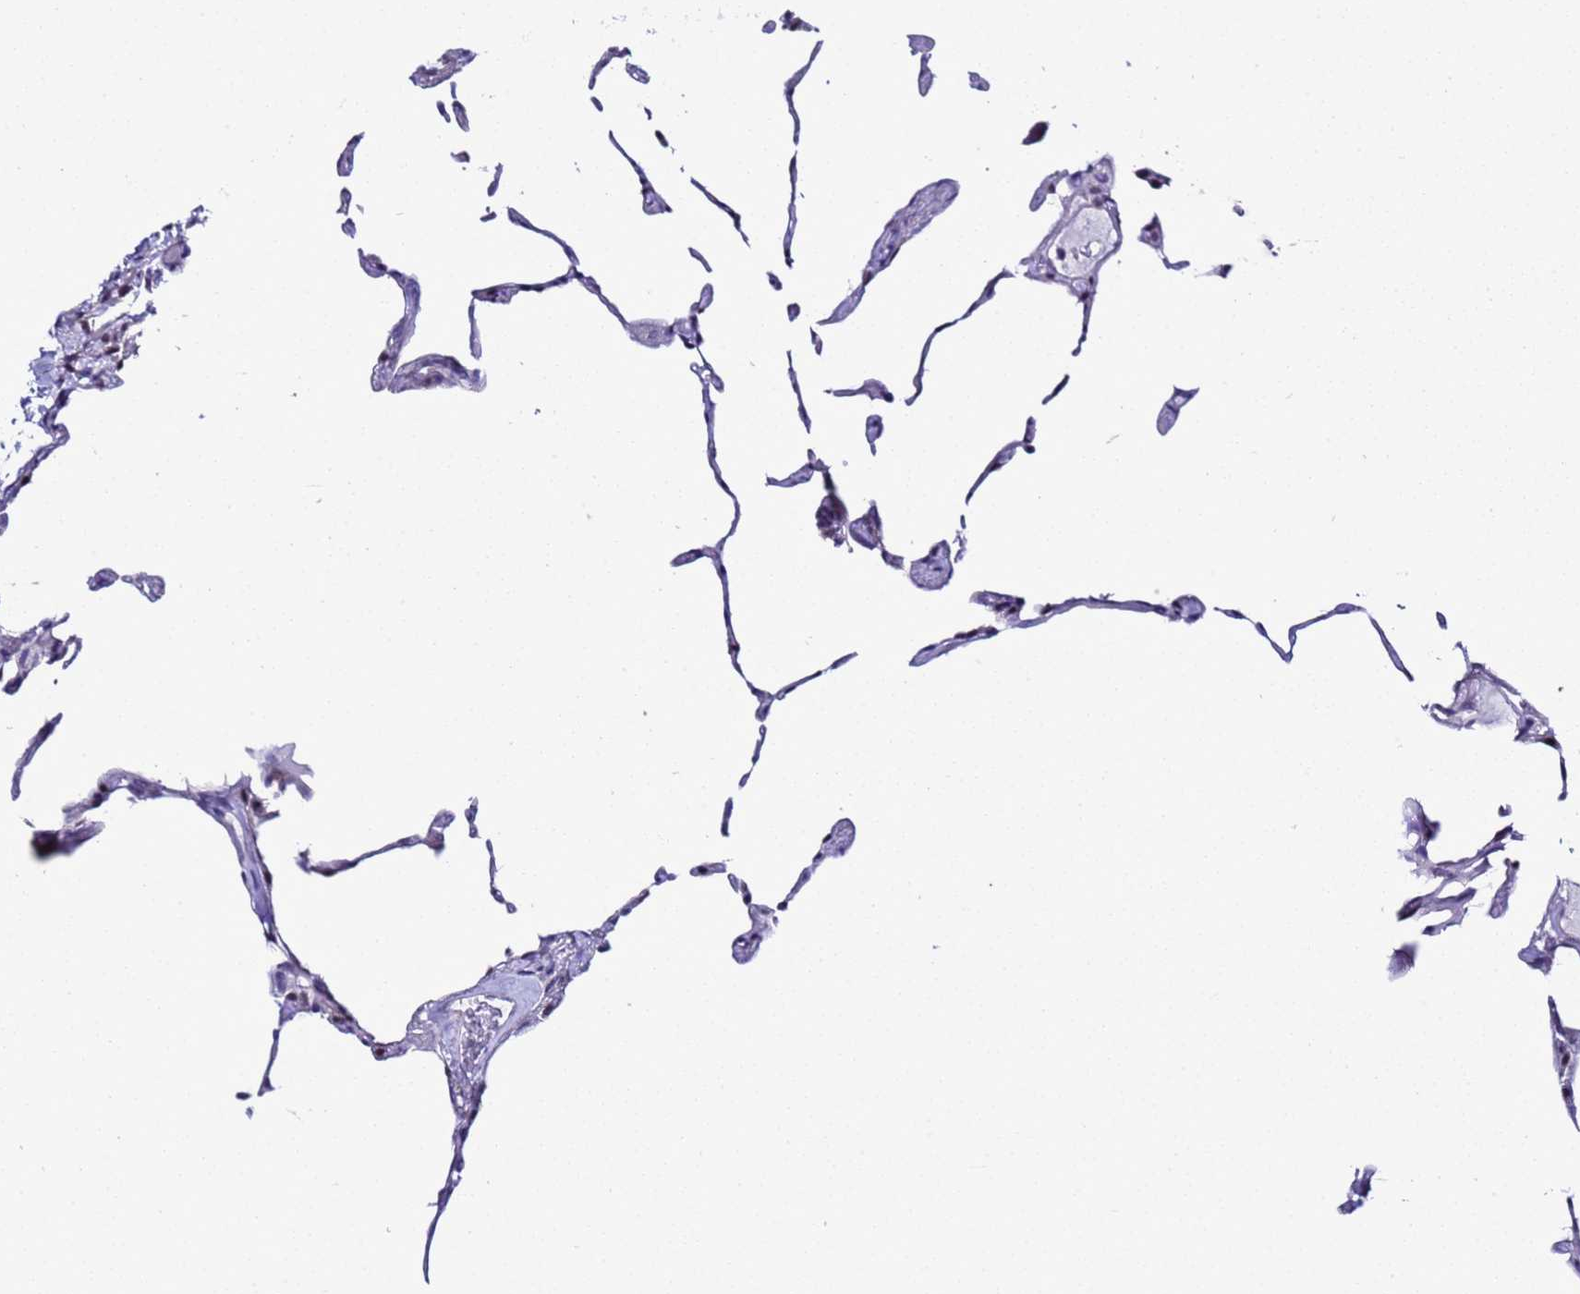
{"staining": {"intensity": "weak", "quantity": "<25%", "location": "nuclear"}, "tissue": "lung", "cell_type": "Alveolar cells", "image_type": "normal", "snomed": [{"axis": "morphology", "description": "Normal tissue, NOS"}, {"axis": "topography", "description": "Lung"}], "caption": "Protein analysis of benign lung exhibits no significant staining in alveolar cells. (Stains: DAB immunohistochemistry with hematoxylin counter stain, Microscopy: brightfield microscopy at high magnification).", "gene": "BCL7A", "patient": {"sex": "female", "age": 57}}